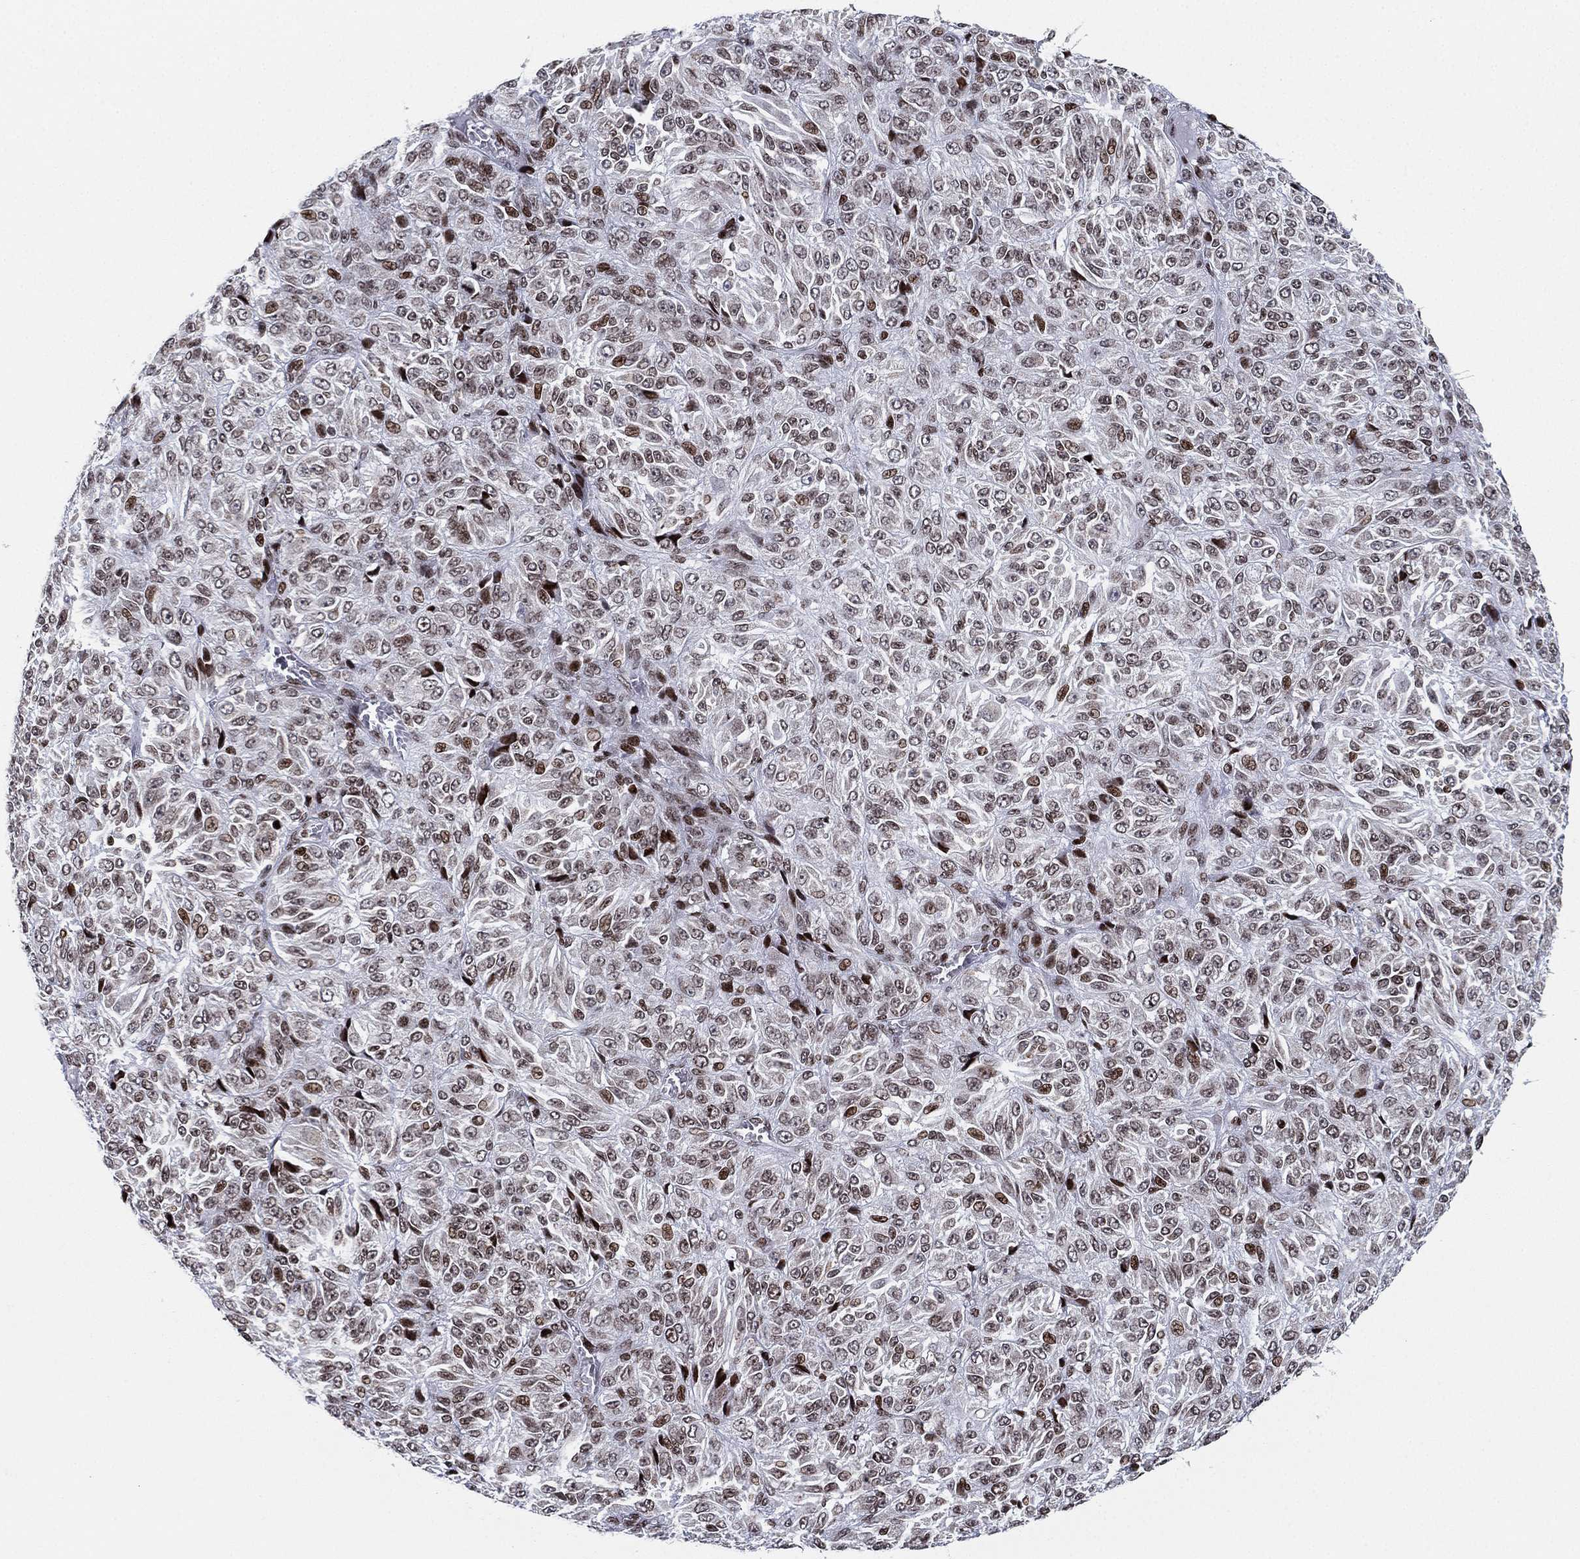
{"staining": {"intensity": "moderate", "quantity": "<25%", "location": "nuclear"}, "tissue": "melanoma", "cell_type": "Tumor cells", "image_type": "cancer", "snomed": [{"axis": "morphology", "description": "Malignant melanoma, Metastatic site"}, {"axis": "topography", "description": "Brain"}], "caption": "High-magnification brightfield microscopy of melanoma stained with DAB (3,3'-diaminobenzidine) (brown) and counterstained with hematoxylin (blue). tumor cells exhibit moderate nuclear expression is present in approximately<25% of cells.", "gene": "MFSD14A", "patient": {"sex": "female", "age": 56}}